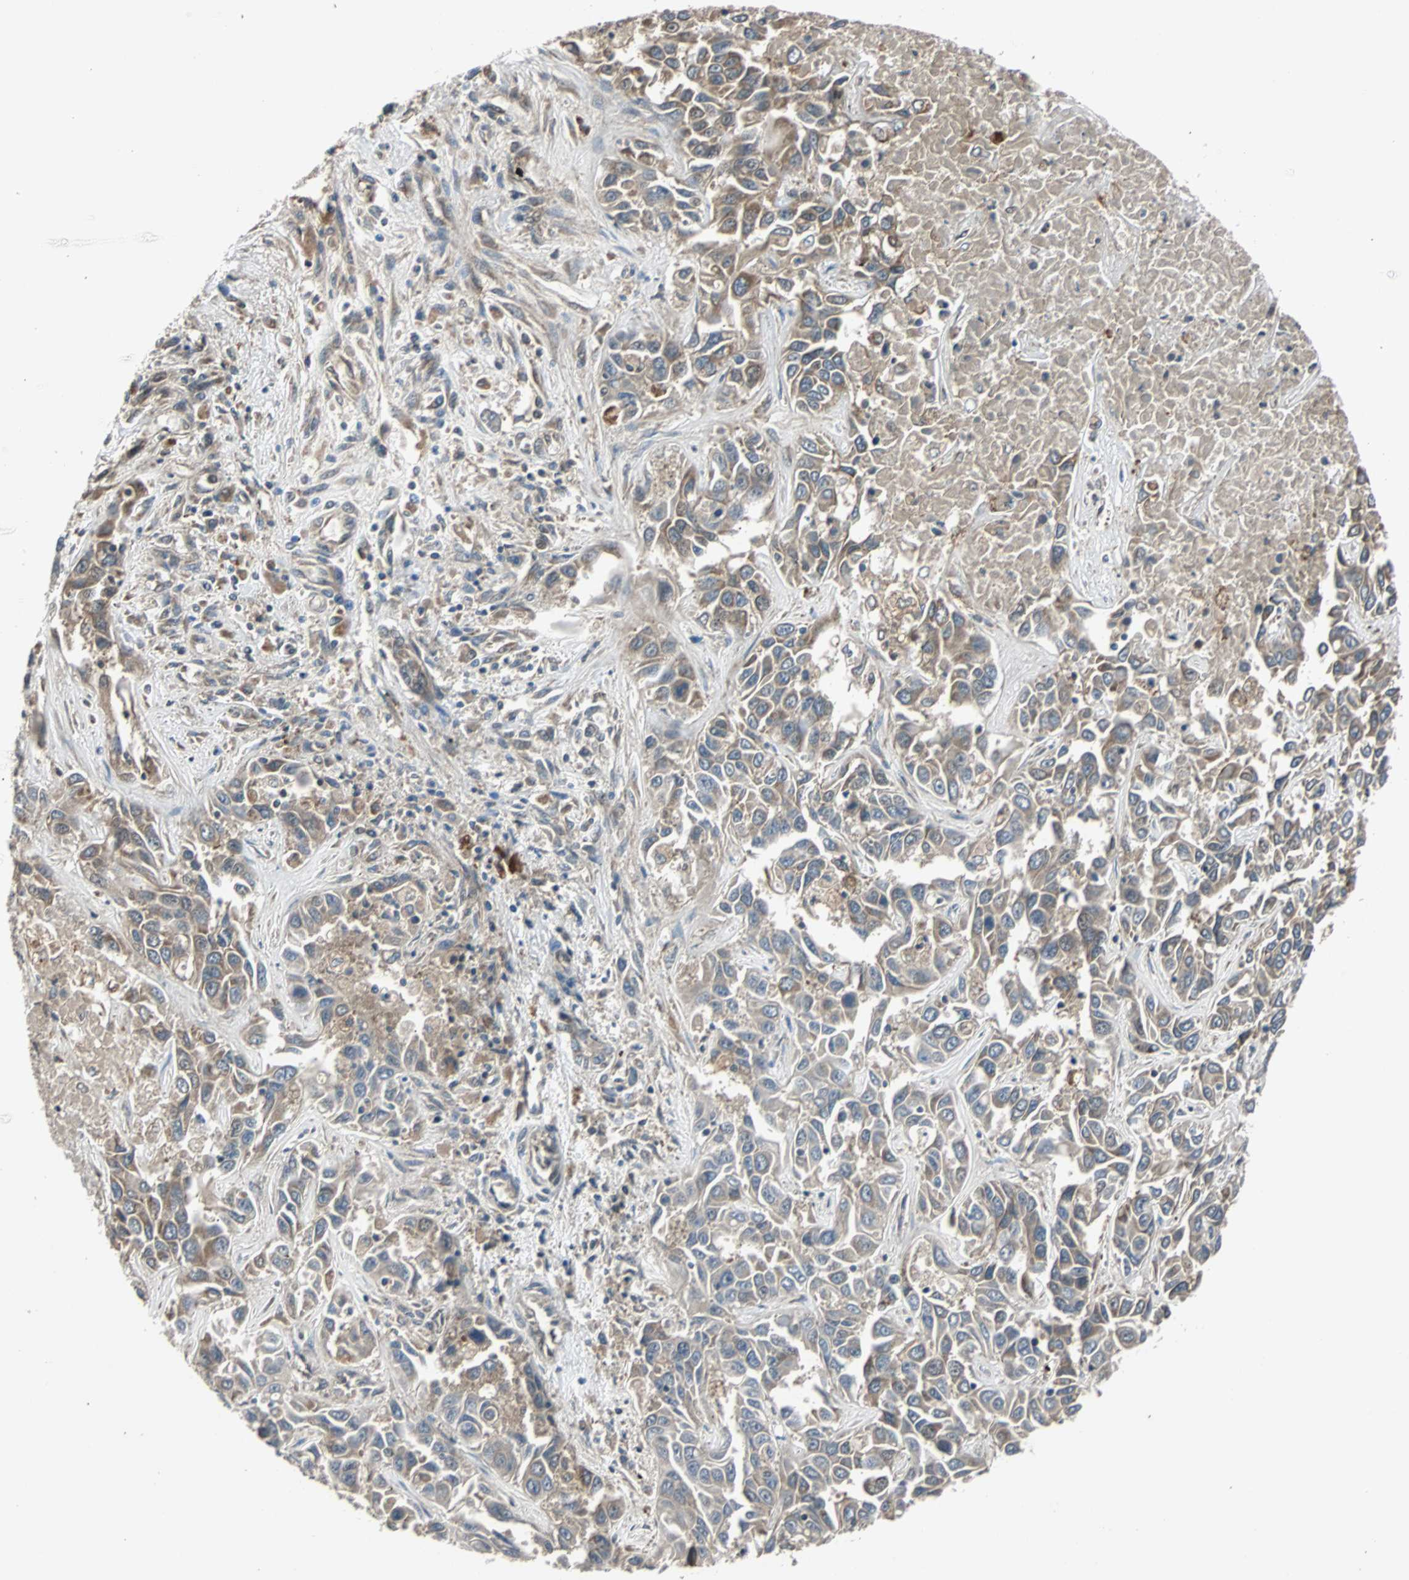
{"staining": {"intensity": "moderate", "quantity": ">75%", "location": "cytoplasmic/membranous"}, "tissue": "liver cancer", "cell_type": "Tumor cells", "image_type": "cancer", "snomed": [{"axis": "morphology", "description": "Cholangiocarcinoma"}, {"axis": "topography", "description": "Liver"}], "caption": "A high-resolution photomicrograph shows immunohistochemistry staining of liver cancer, which demonstrates moderate cytoplasmic/membranous expression in approximately >75% of tumor cells. Ihc stains the protein of interest in brown and the nuclei are stained blue.", "gene": "ARF1", "patient": {"sex": "female", "age": 52}}